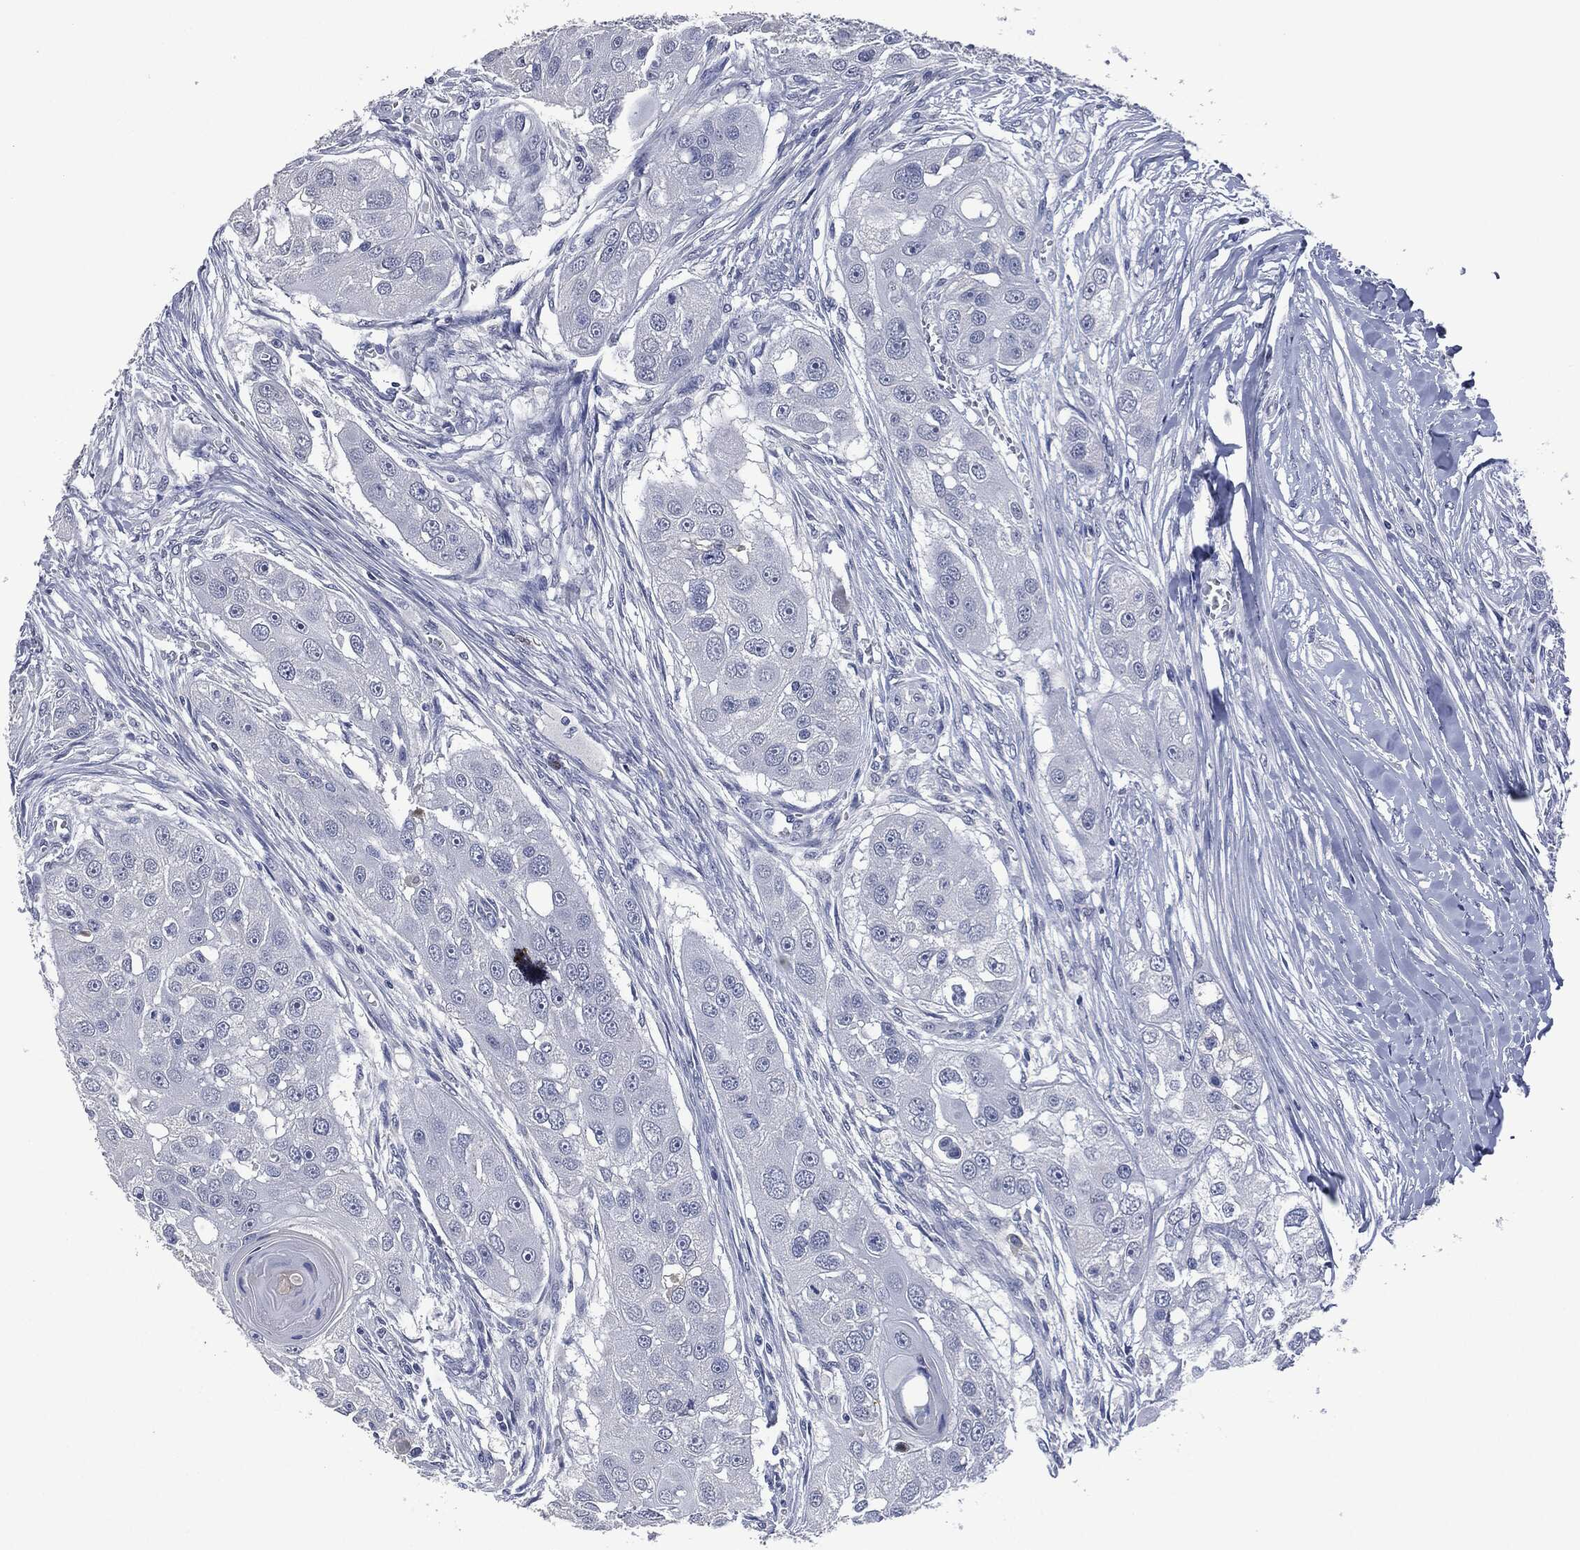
{"staining": {"intensity": "negative", "quantity": "none", "location": "none"}, "tissue": "head and neck cancer", "cell_type": "Tumor cells", "image_type": "cancer", "snomed": [{"axis": "morphology", "description": "Normal tissue, NOS"}, {"axis": "morphology", "description": "Squamous cell carcinoma, NOS"}, {"axis": "topography", "description": "Skeletal muscle"}, {"axis": "topography", "description": "Head-Neck"}], "caption": "High power microscopy histopathology image of an IHC histopathology image of head and neck squamous cell carcinoma, revealing no significant expression in tumor cells. (Brightfield microscopy of DAB IHC at high magnification).", "gene": "SIGLEC7", "patient": {"sex": "male", "age": 51}}